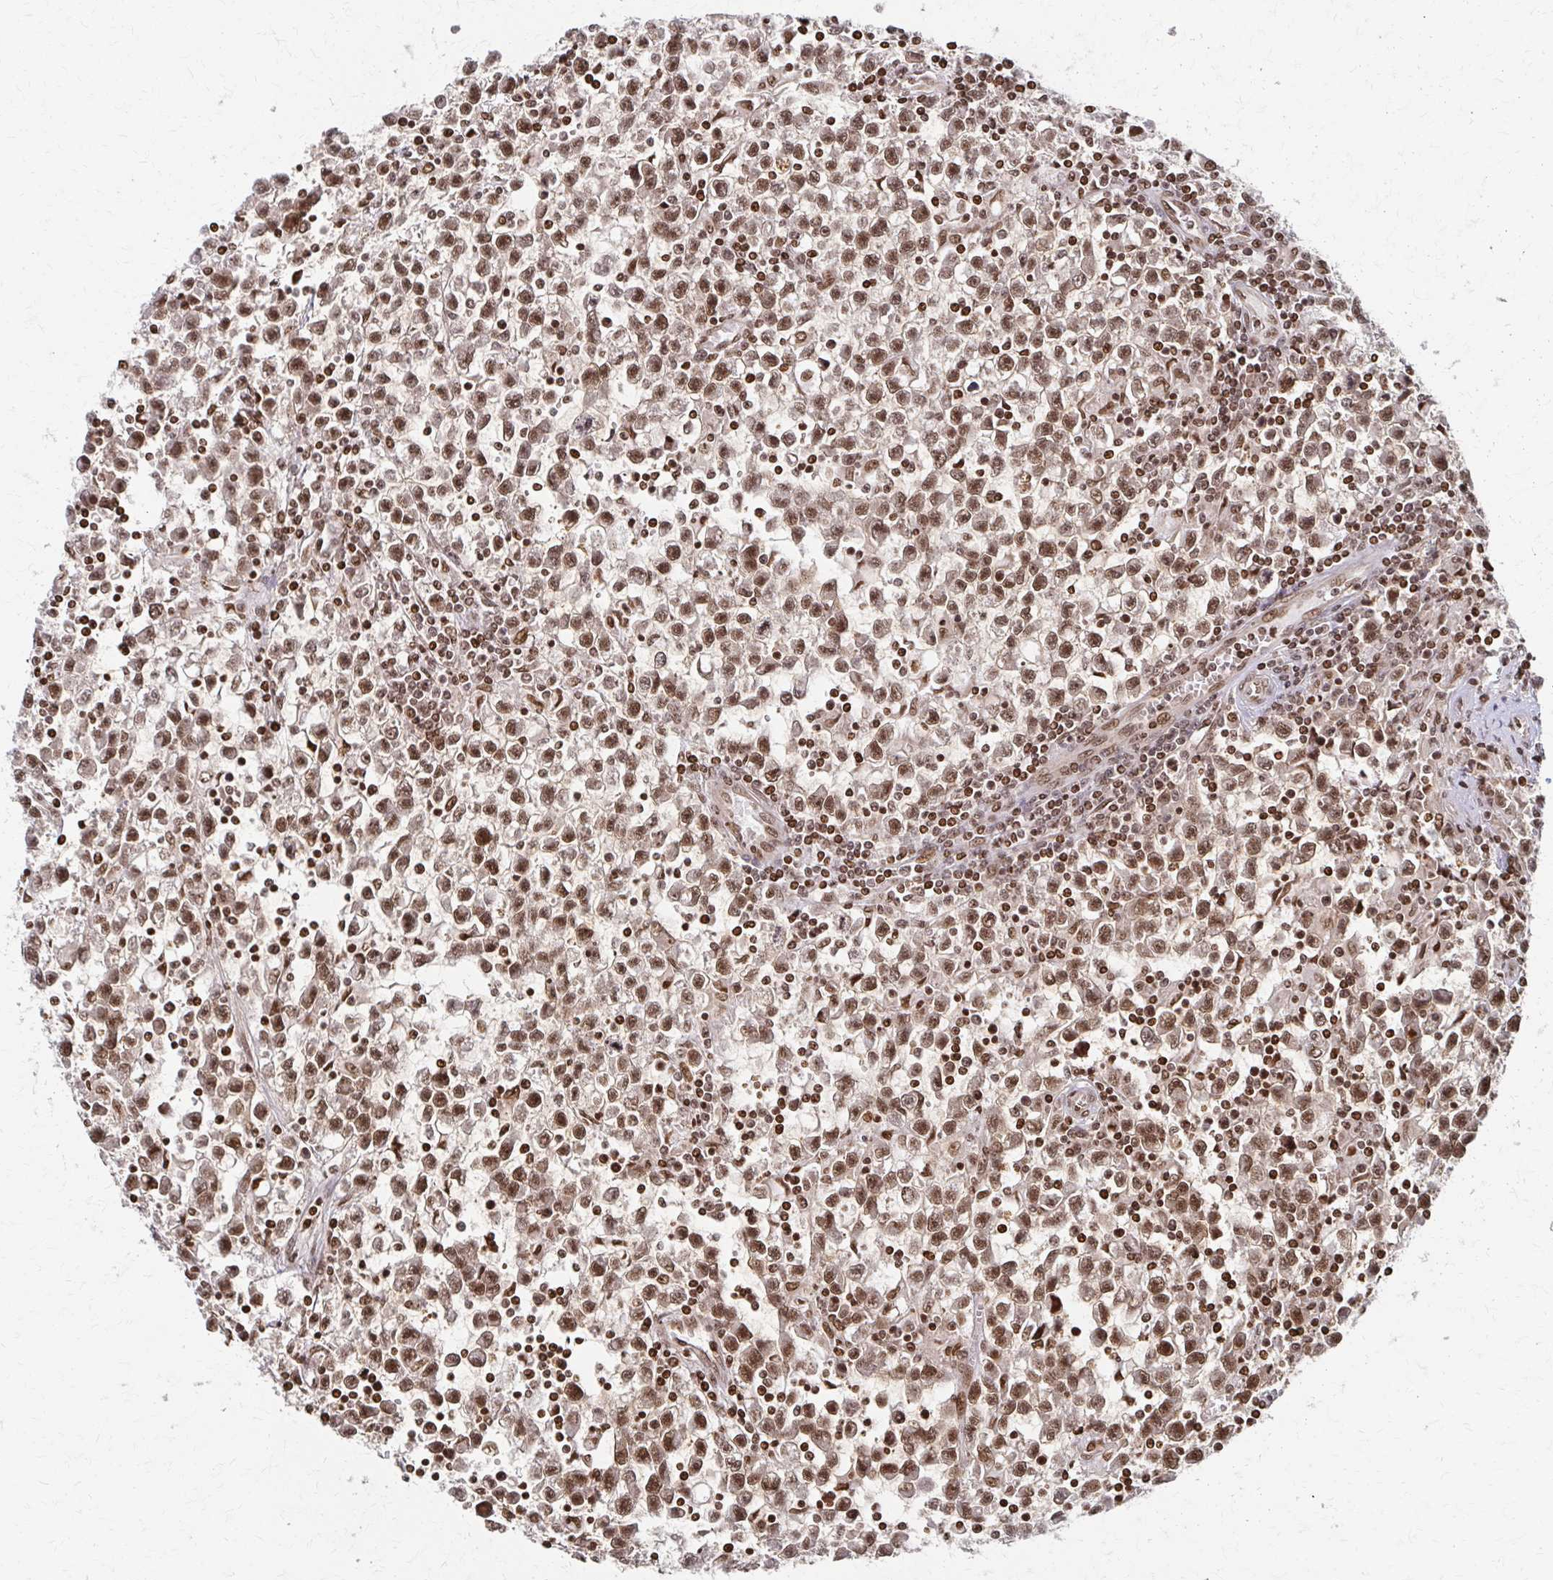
{"staining": {"intensity": "moderate", "quantity": ">75%", "location": "nuclear"}, "tissue": "testis cancer", "cell_type": "Tumor cells", "image_type": "cancer", "snomed": [{"axis": "morphology", "description": "Seminoma, NOS"}, {"axis": "topography", "description": "Testis"}], "caption": "DAB immunohistochemical staining of testis cancer reveals moderate nuclear protein expression in about >75% of tumor cells.", "gene": "PSMD7", "patient": {"sex": "male", "age": 31}}